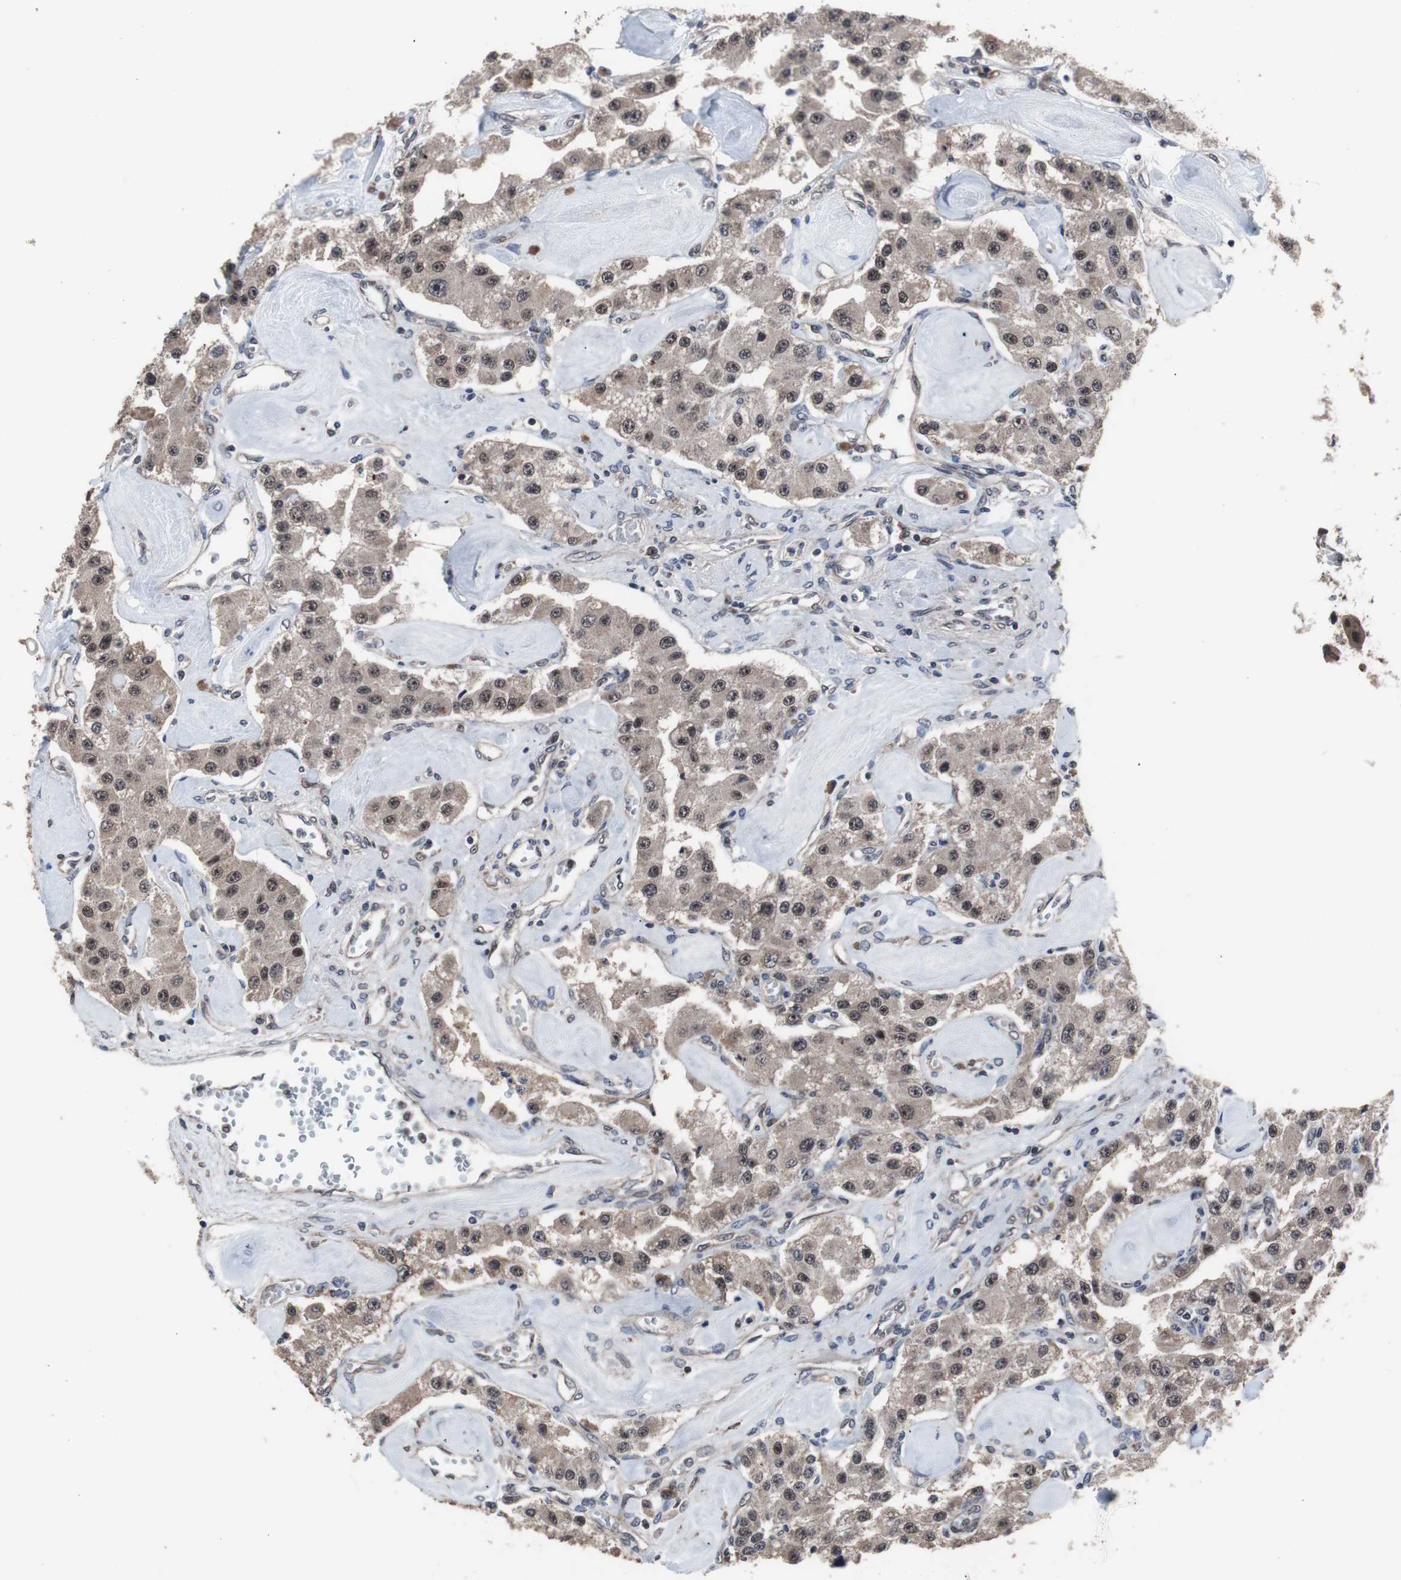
{"staining": {"intensity": "weak", "quantity": ">75%", "location": "cytoplasmic/membranous,nuclear"}, "tissue": "carcinoid", "cell_type": "Tumor cells", "image_type": "cancer", "snomed": [{"axis": "morphology", "description": "Carcinoid, malignant, NOS"}, {"axis": "topography", "description": "Pancreas"}], "caption": "Human carcinoid stained with a protein marker demonstrates weak staining in tumor cells.", "gene": "GTF2F2", "patient": {"sex": "male", "age": 41}}